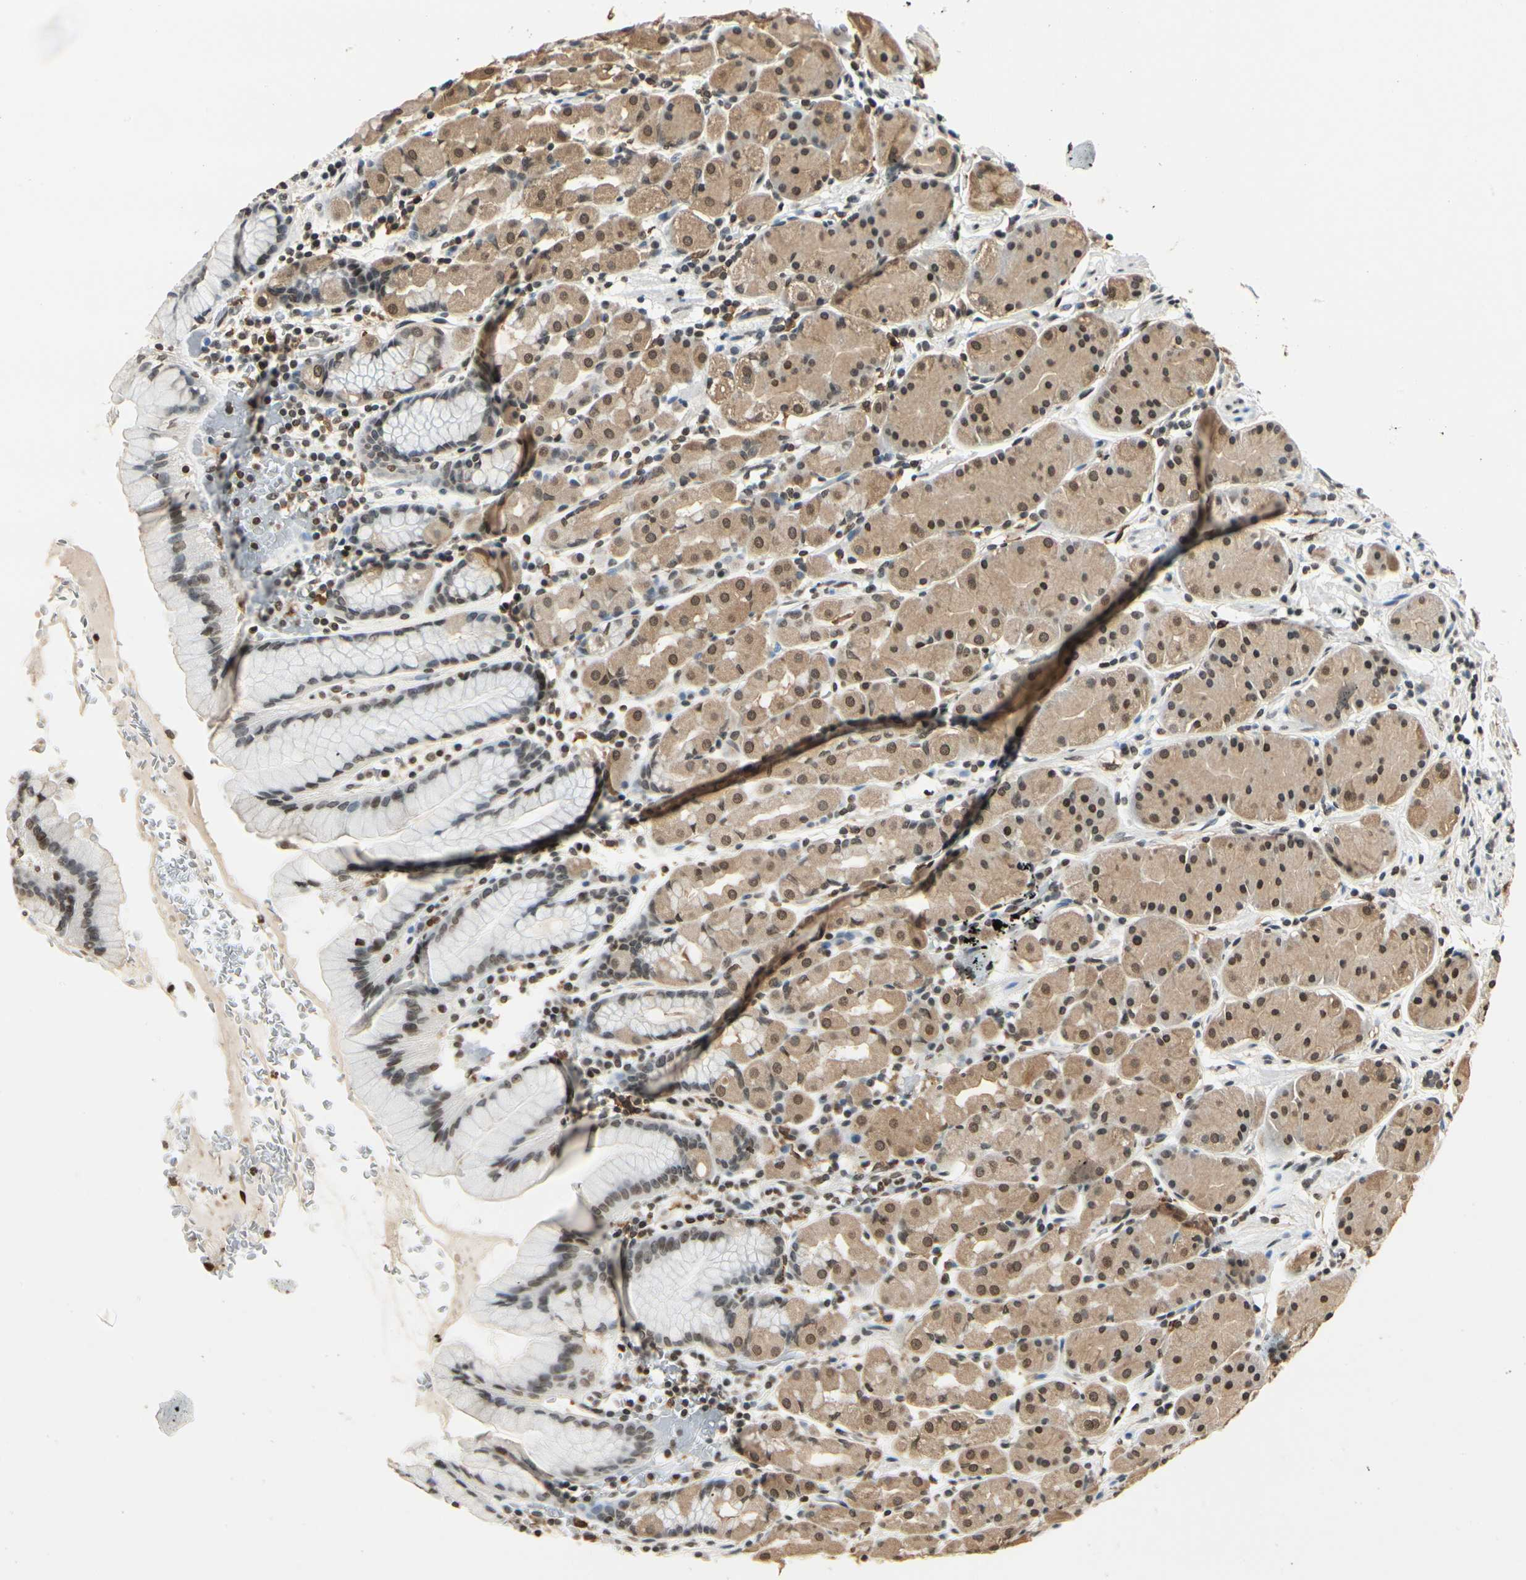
{"staining": {"intensity": "moderate", "quantity": ">75%", "location": "cytoplasmic/membranous,nuclear"}, "tissue": "stomach", "cell_type": "Glandular cells", "image_type": "normal", "snomed": [{"axis": "morphology", "description": "Normal tissue, NOS"}, {"axis": "topography", "description": "Stomach, lower"}], "caption": "Benign stomach reveals moderate cytoplasmic/membranous,nuclear staining in about >75% of glandular cells, visualized by immunohistochemistry. (Brightfield microscopy of DAB IHC at high magnification).", "gene": "FER", "patient": {"sex": "male", "age": 56}}